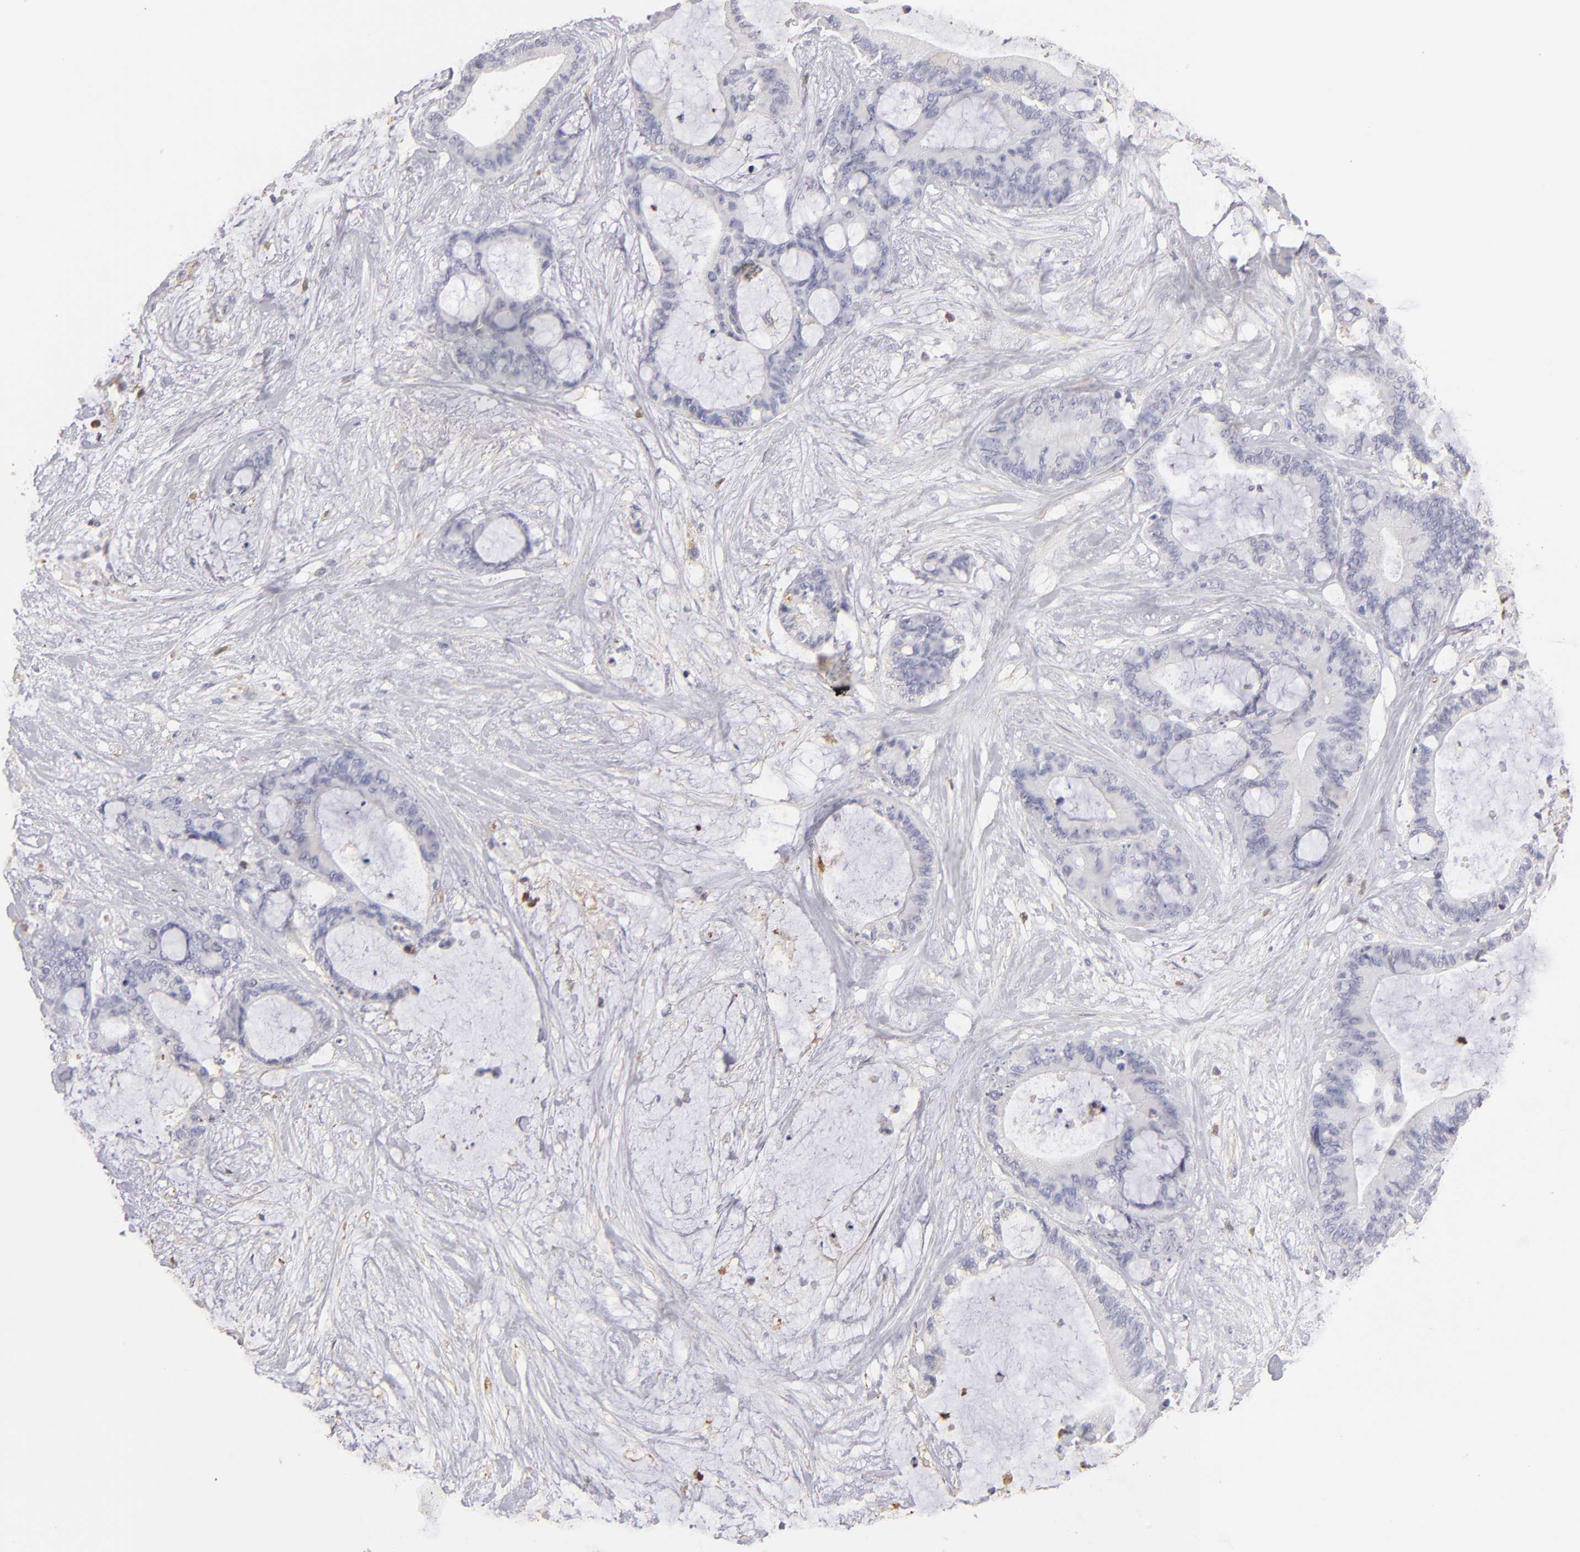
{"staining": {"intensity": "negative", "quantity": "none", "location": "none"}, "tissue": "liver cancer", "cell_type": "Tumor cells", "image_type": "cancer", "snomed": [{"axis": "morphology", "description": "Cholangiocarcinoma"}, {"axis": "topography", "description": "Liver"}], "caption": "This photomicrograph is of liver cholangiocarcinoma stained with immunohistochemistry to label a protein in brown with the nuclei are counter-stained blue. There is no expression in tumor cells.", "gene": "ABCB1", "patient": {"sex": "female", "age": 73}}